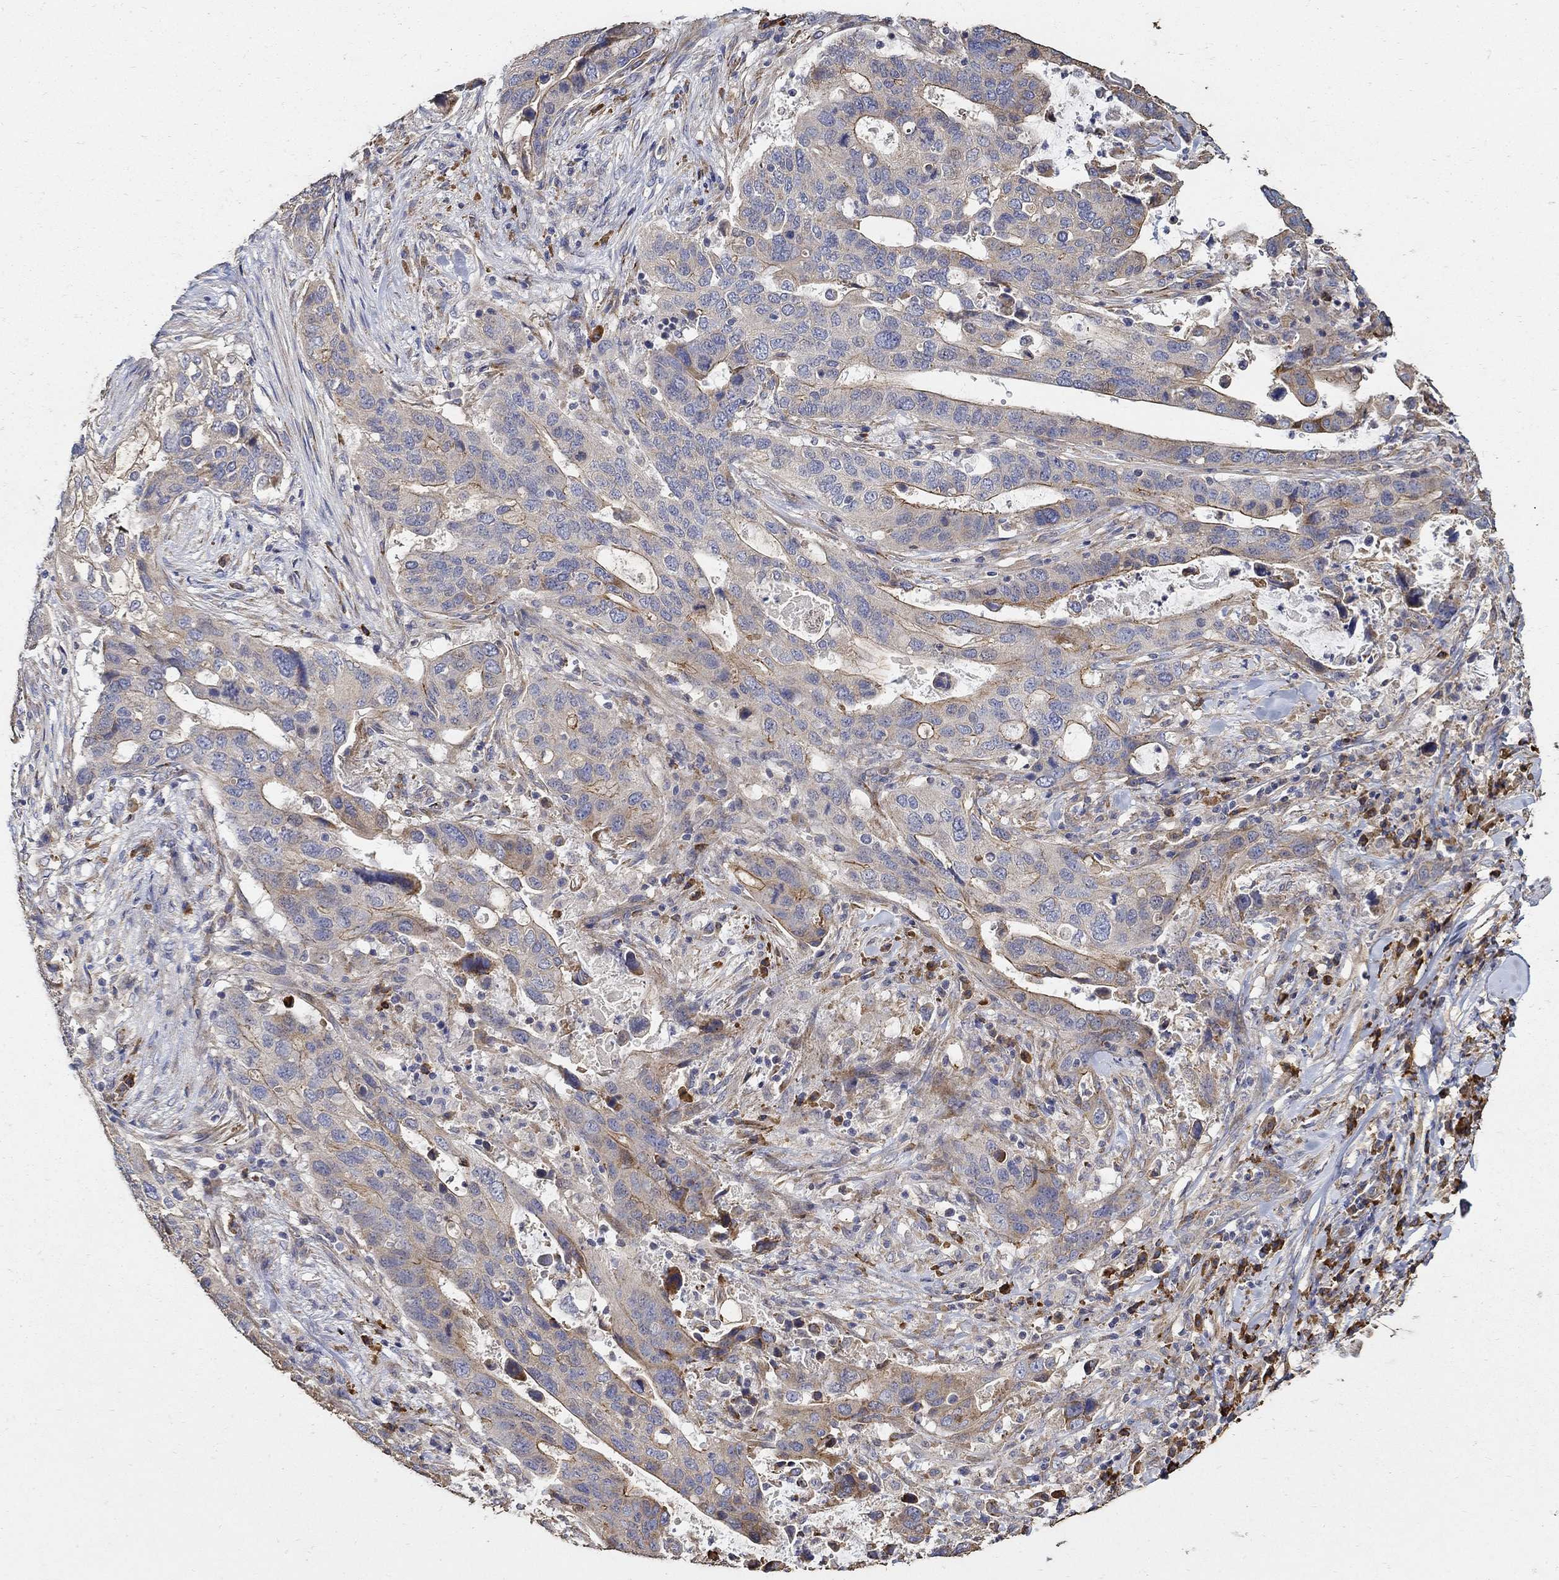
{"staining": {"intensity": "moderate", "quantity": ">75%", "location": "cytoplasmic/membranous"}, "tissue": "stomach cancer", "cell_type": "Tumor cells", "image_type": "cancer", "snomed": [{"axis": "morphology", "description": "Adenocarcinoma, NOS"}, {"axis": "topography", "description": "Stomach"}], "caption": "Human stomach adenocarcinoma stained with a brown dye displays moderate cytoplasmic/membranous positive positivity in approximately >75% of tumor cells.", "gene": "EMILIN3", "patient": {"sex": "male", "age": 54}}